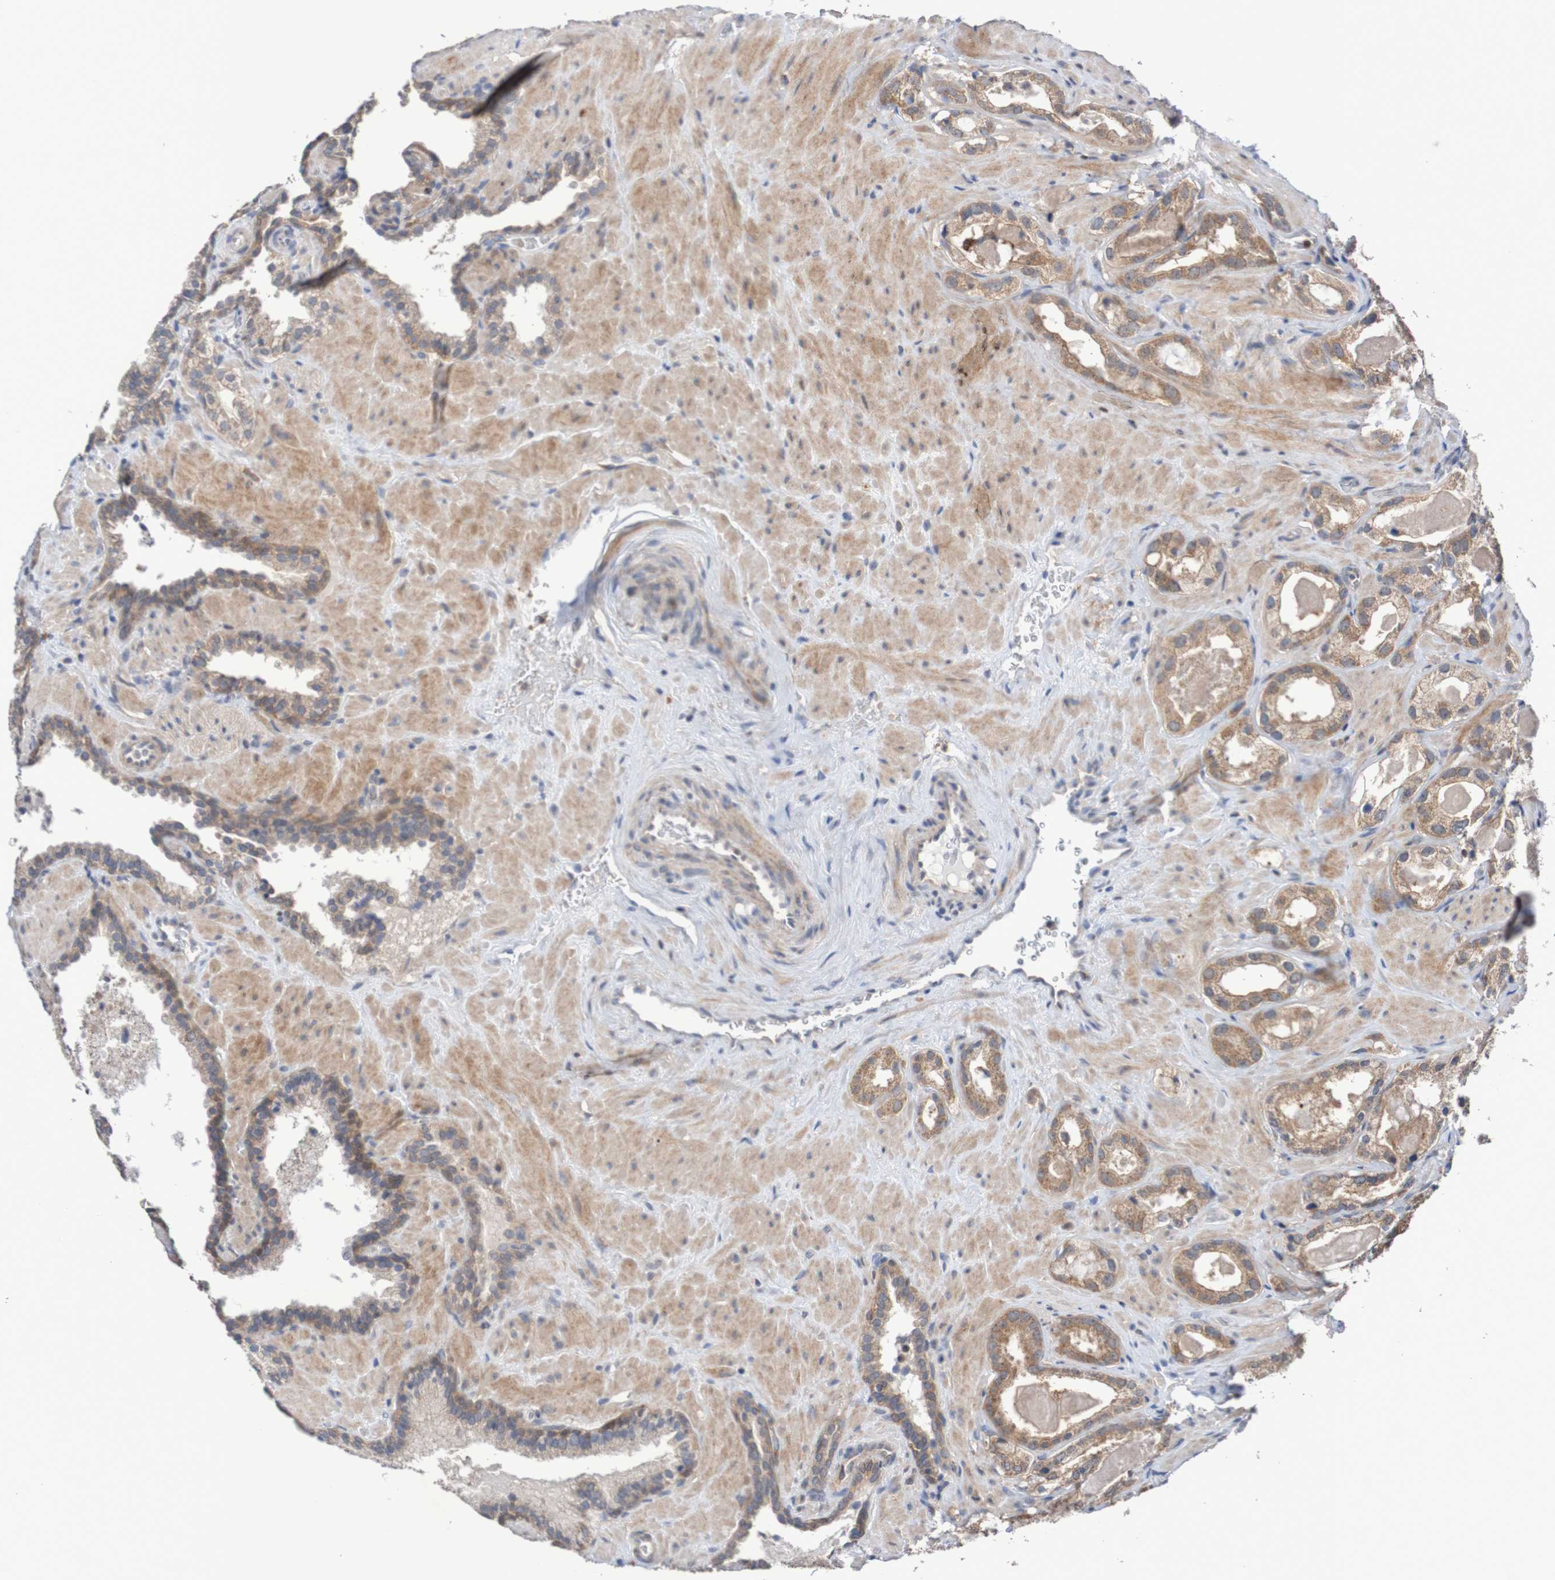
{"staining": {"intensity": "moderate", "quantity": ">75%", "location": "cytoplasmic/membranous"}, "tissue": "prostate cancer", "cell_type": "Tumor cells", "image_type": "cancer", "snomed": [{"axis": "morphology", "description": "Adenocarcinoma, High grade"}, {"axis": "topography", "description": "Prostate"}], "caption": "The histopathology image demonstrates a brown stain indicating the presence of a protein in the cytoplasmic/membranous of tumor cells in prostate cancer (adenocarcinoma (high-grade)).", "gene": "C3orf18", "patient": {"sex": "male", "age": 64}}